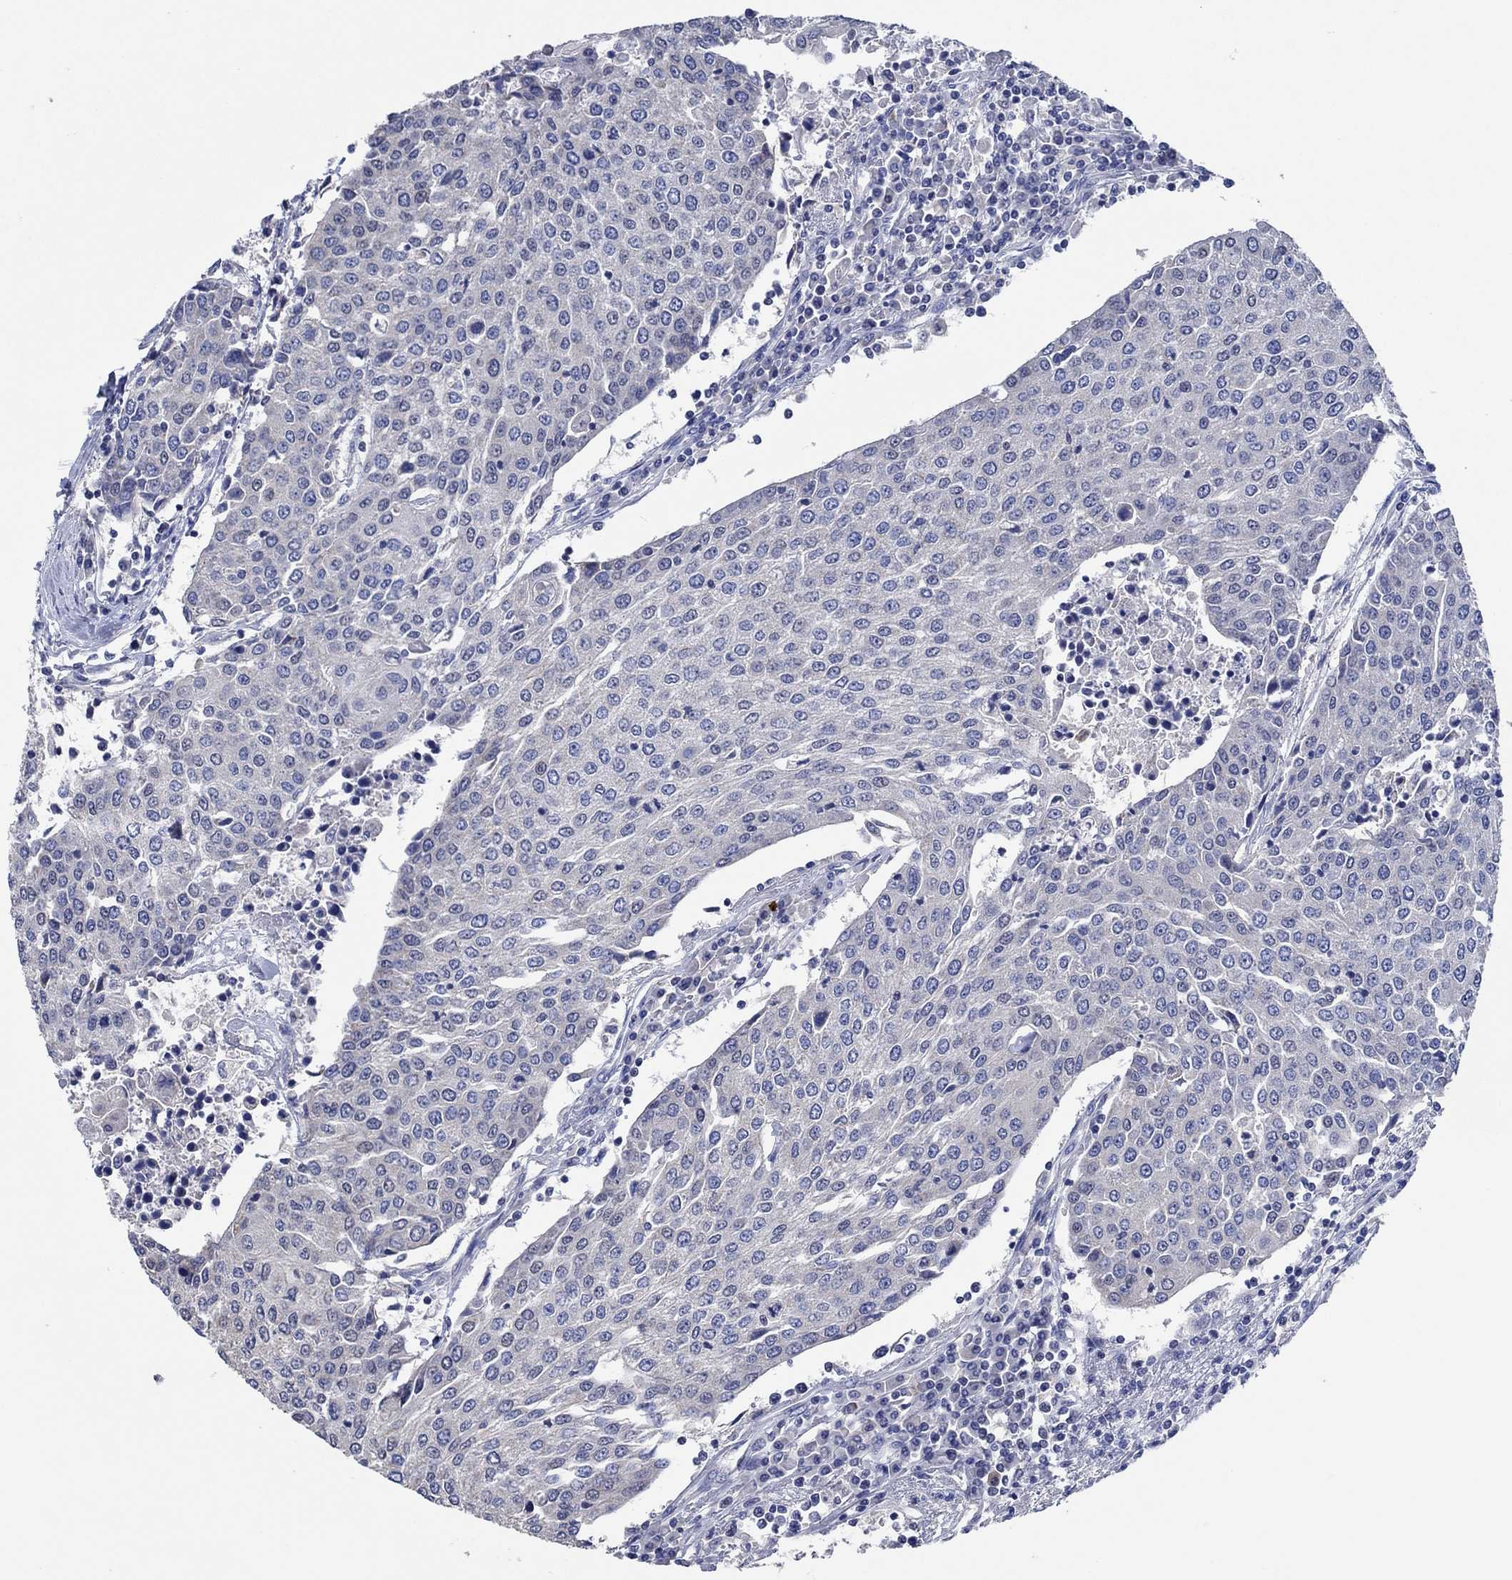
{"staining": {"intensity": "negative", "quantity": "none", "location": "none"}, "tissue": "urothelial cancer", "cell_type": "Tumor cells", "image_type": "cancer", "snomed": [{"axis": "morphology", "description": "Urothelial carcinoma, High grade"}, {"axis": "topography", "description": "Urinary bladder"}], "caption": "Tumor cells show no significant staining in urothelial cancer.", "gene": "PRRT3", "patient": {"sex": "female", "age": 85}}